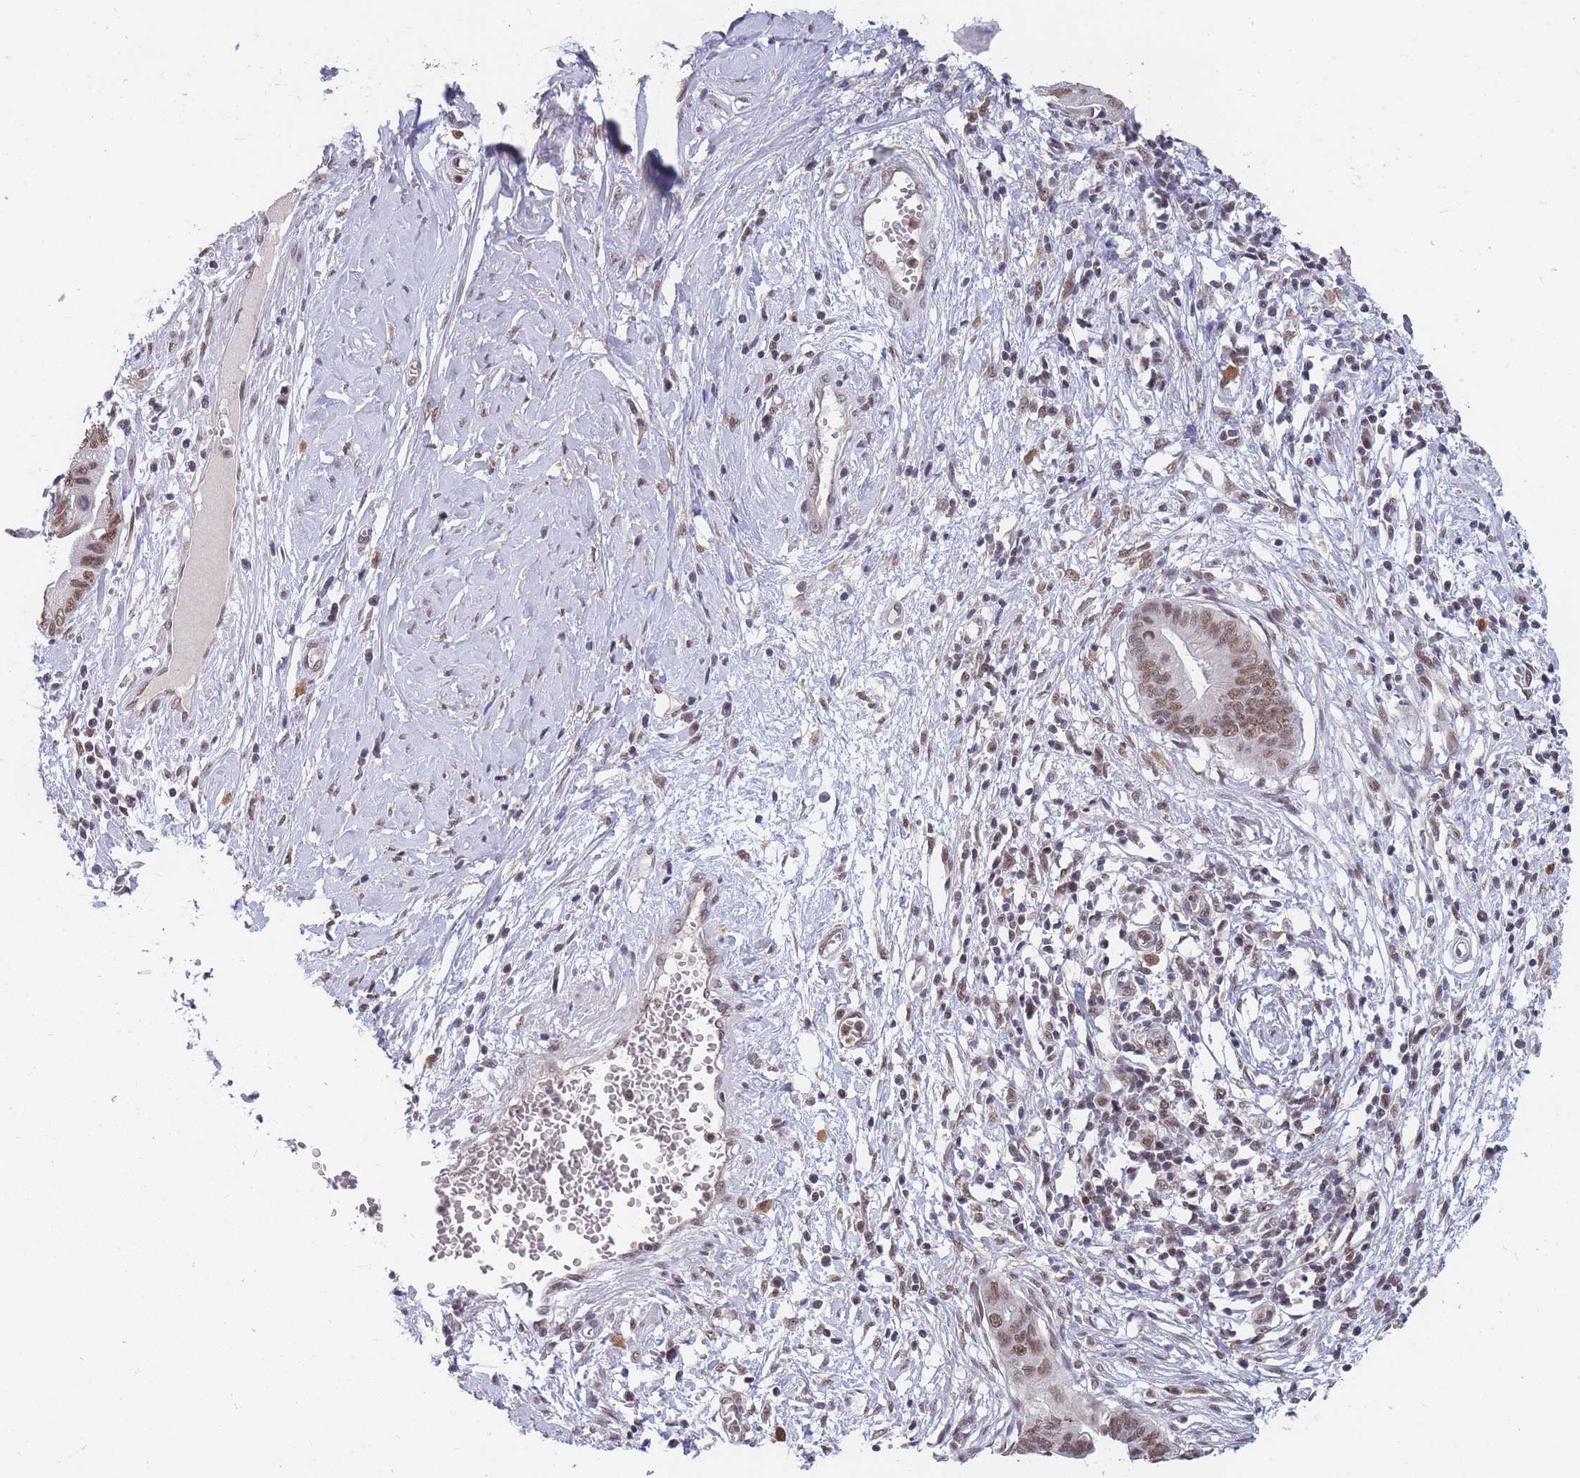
{"staining": {"intensity": "moderate", "quantity": ">75%", "location": "nuclear"}, "tissue": "cervical cancer", "cell_type": "Tumor cells", "image_type": "cancer", "snomed": [{"axis": "morphology", "description": "Adenocarcinoma, NOS"}, {"axis": "topography", "description": "Cervix"}], "caption": "There is medium levels of moderate nuclear expression in tumor cells of cervical cancer, as demonstrated by immunohistochemical staining (brown color).", "gene": "SNRPA1", "patient": {"sex": "female", "age": 44}}